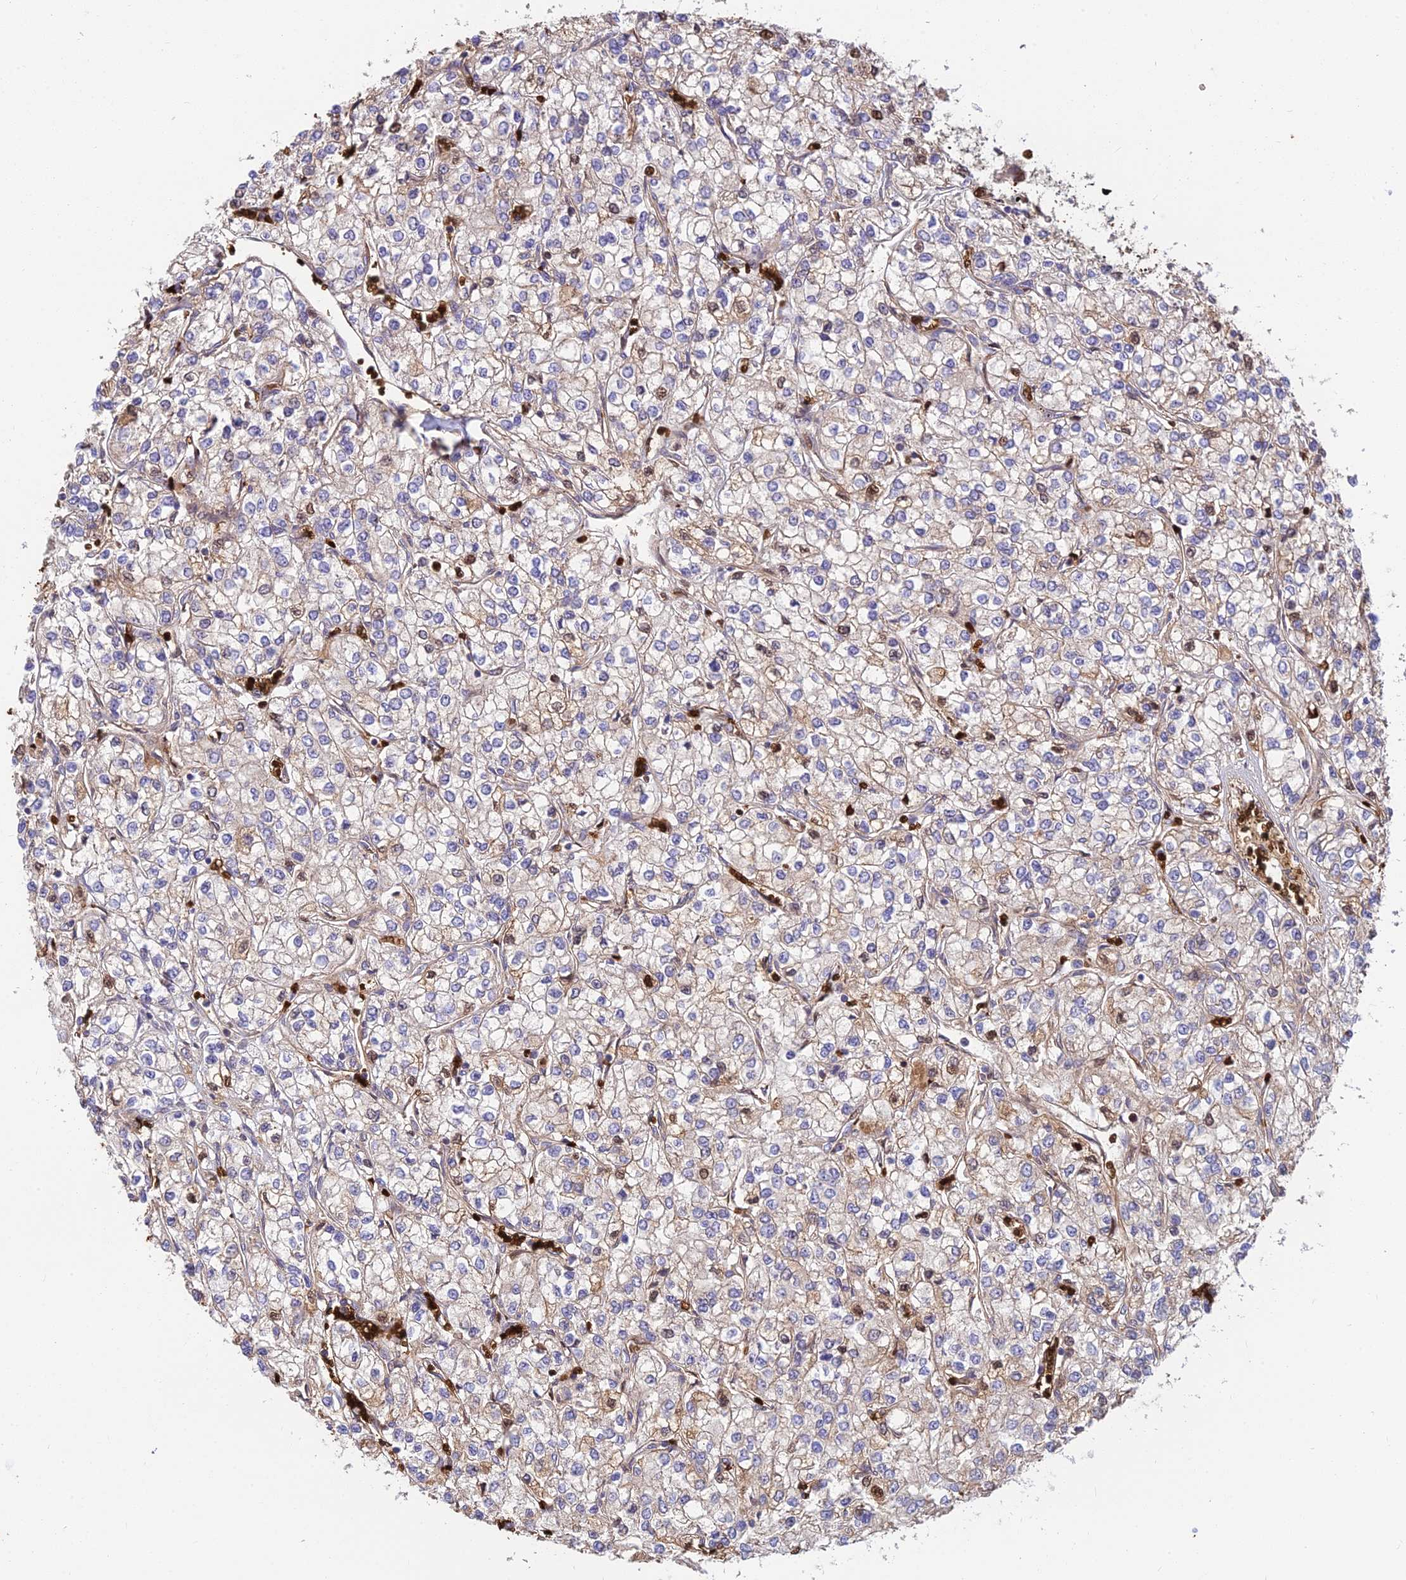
{"staining": {"intensity": "weak", "quantity": "25%-75%", "location": "cytoplasmic/membranous"}, "tissue": "renal cancer", "cell_type": "Tumor cells", "image_type": "cancer", "snomed": [{"axis": "morphology", "description": "Adenocarcinoma, NOS"}, {"axis": "topography", "description": "Kidney"}], "caption": "IHC micrograph of neoplastic tissue: renal cancer (adenocarcinoma) stained using immunohistochemistry shows low levels of weak protein expression localized specifically in the cytoplasmic/membranous of tumor cells, appearing as a cytoplasmic/membranous brown color.", "gene": "UFSP2", "patient": {"sex": "male", "age": 80}}